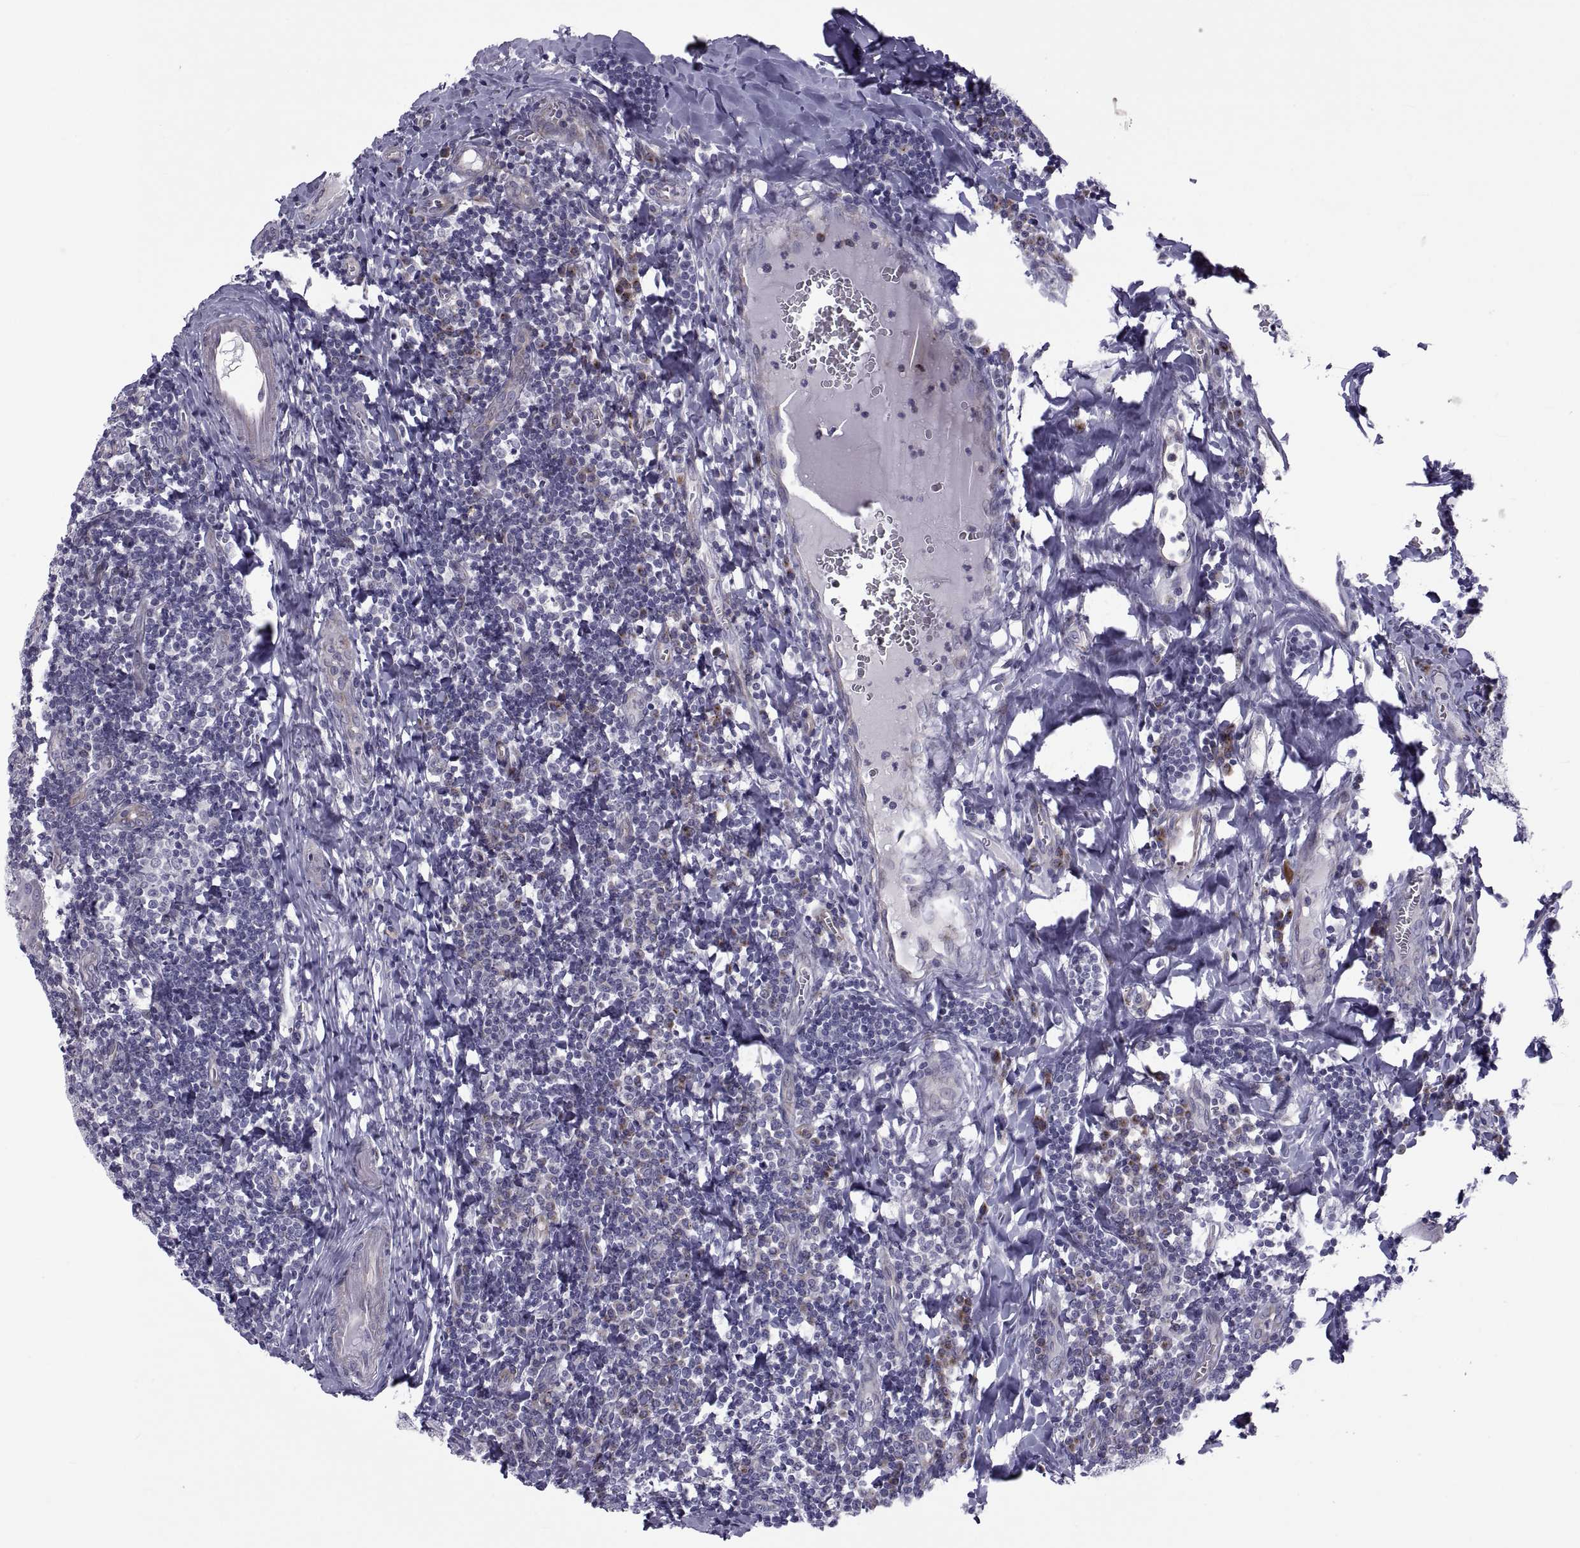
{"staining": {"intensity": "weak", "quantity": "<25%", "location": "cytoplasmic/membranous"}, "tissue": "tonsil", "cell_type": "Germinal center cells", "image_type": "normal", "snomed": [{"axis": "morphology", "description": "Normal tissue, NOS"}, {"axis": "morphology", "description": "Inflammation, NOS"}, {"axis": "topography", "description": "Tonsil"}], "caption": "Immunohistochemical staining of normal tonsil demonstrates no significant positivity in germinal center cells. (IHC, brightfield microscopy, high magnification).", "gene": "TMEM158", "patient": {"sex": "female", "age": 31}}